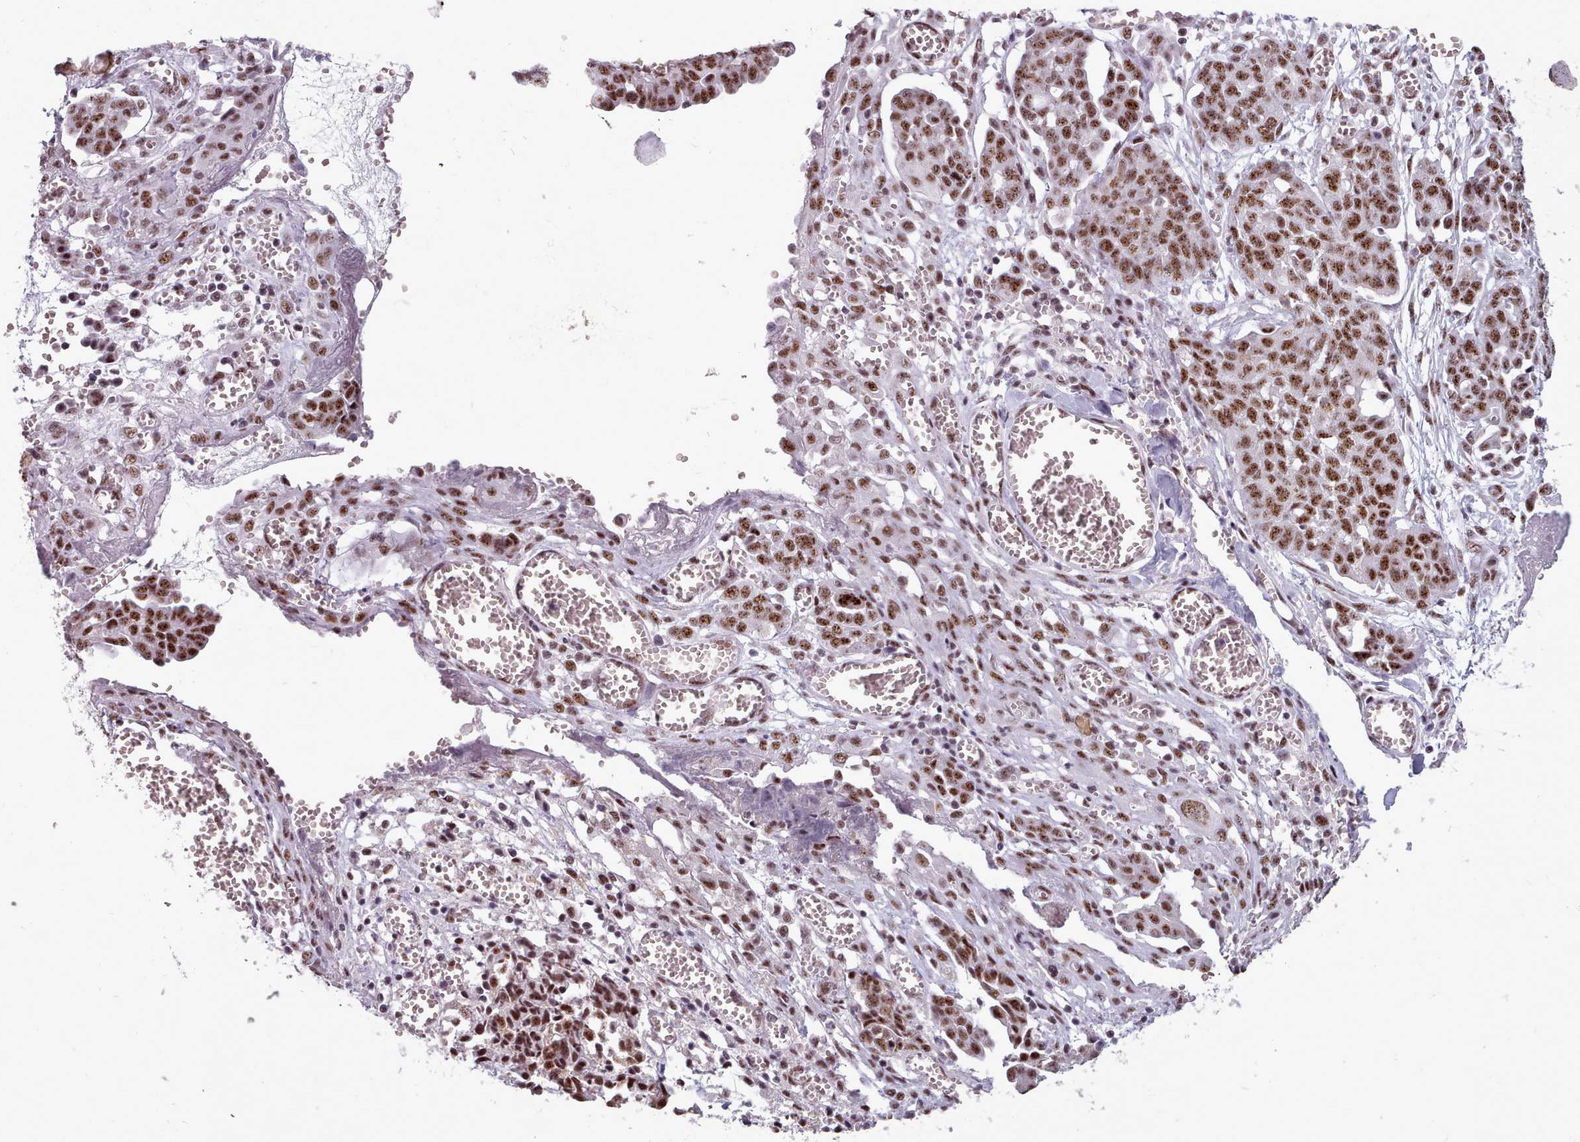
{"staining": {"intensity": "strong", "quantity": ">75%", "location": "nuclear"}, "tissue": "ovarian cancer", "cell_type": "Tumor cells", "image_type": "cancer", "snomed": [{"axis": "morphology", "description": "Cystadenocarcinoma, serous, NOS"}, {"axis": "topography", "description": "Soft tissue"}, {"axis": "topography", "description": "Ovary"}], "caption": "Human ovarian cancer (serous cystadenocarcinoma) stained for a protein (brown) reveals strong nuclear positive positivity in about >75% of tumor cells.", "gene": "SRRM1", "patient": {"sex": "female", "age": 57}}